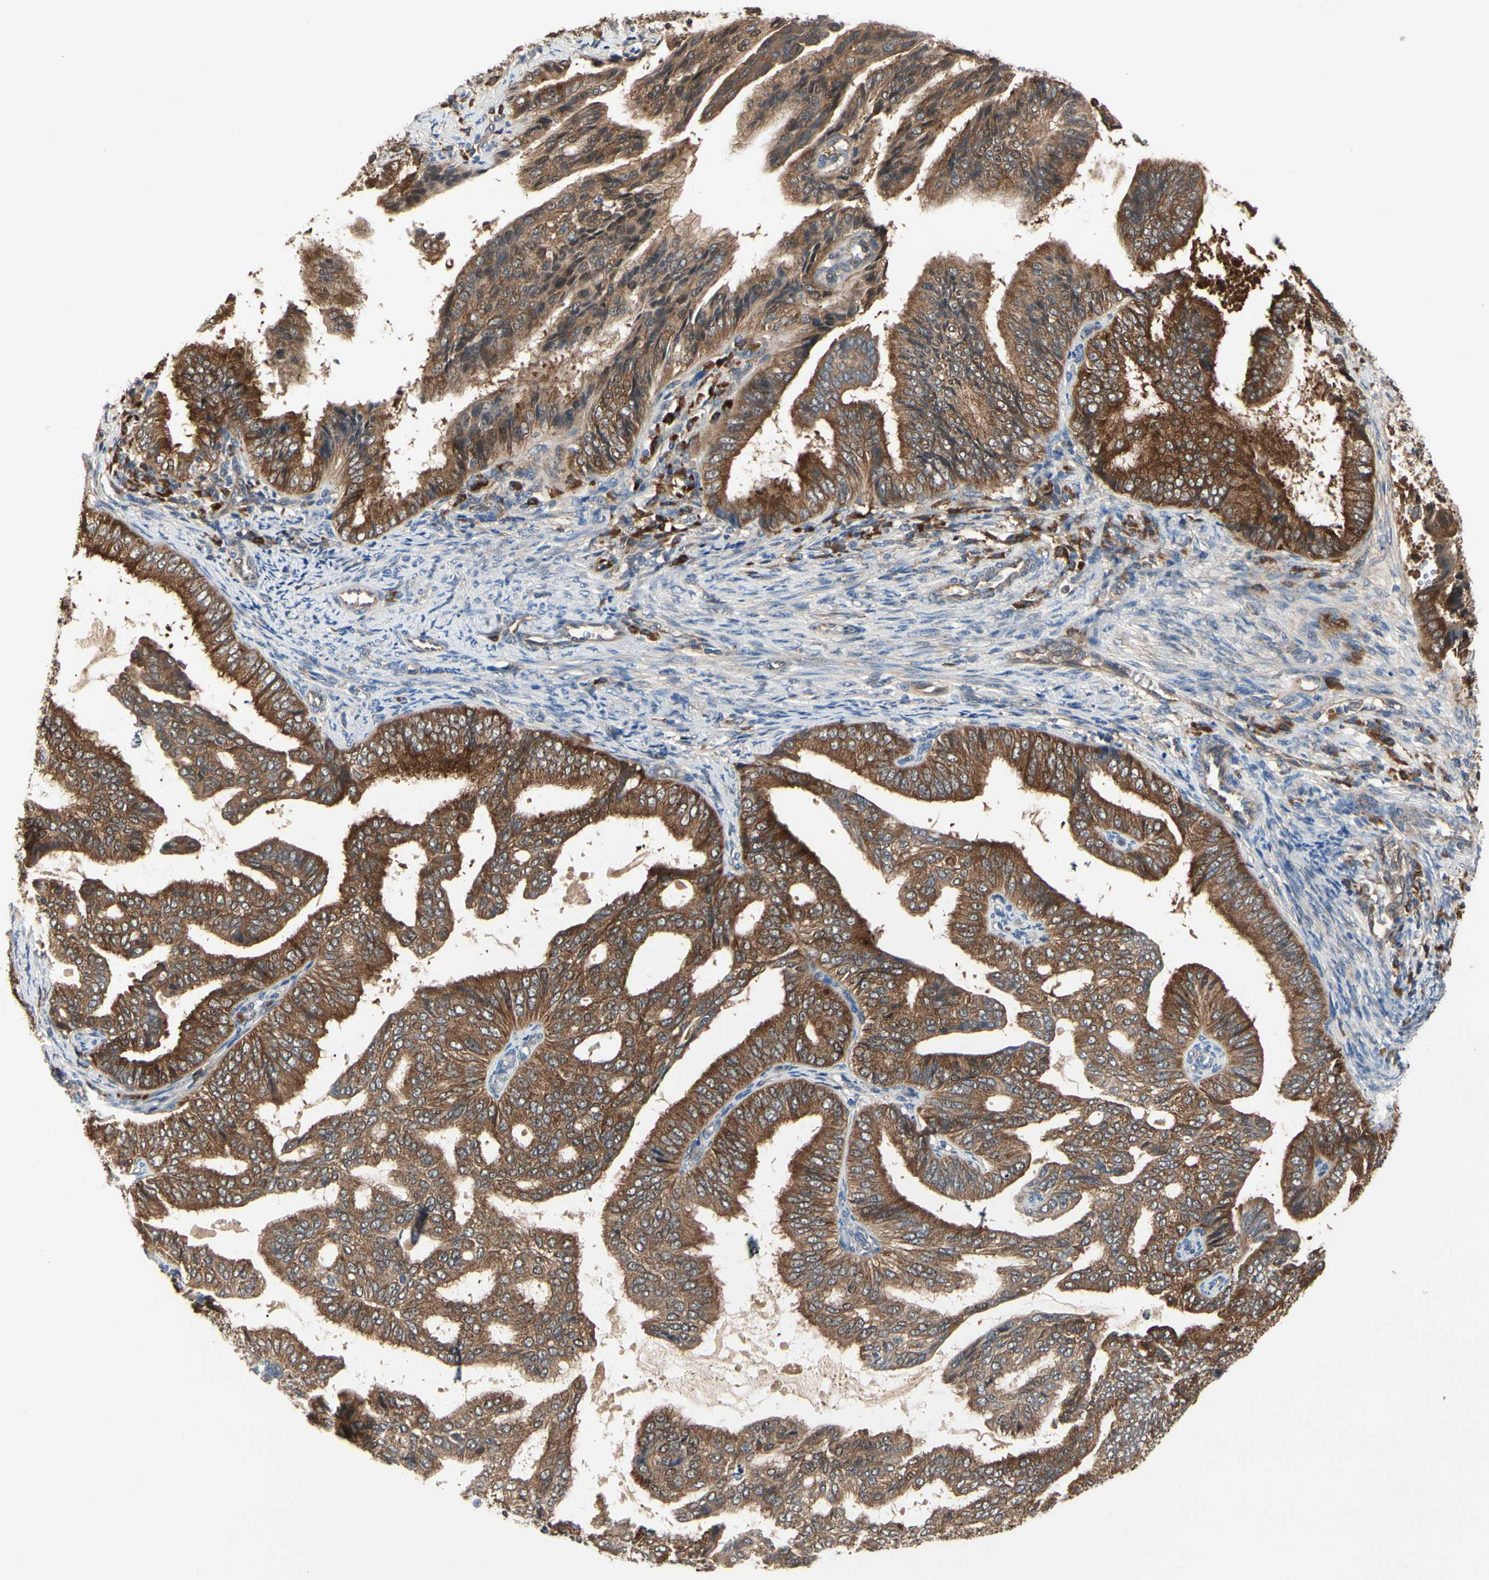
{"staining": {"intensity": "strong", "quantity": ">75%", "location": "cytoplasmic/membranous"}, "tissue": "endometrial cancer", "cell_type": "Tumor cells", "image_type": "cancer", "snomed": [{"axis": "morphology", "description": "Adenocarcinoma, NOS"}, {"axis": "topography", "description": "Endometrium"}], "caption": "This is a photomicrograph of IHC staining of endometrial cancer, which shows strong expression in the cytoplasmic/membranous of tumor cells.", "gene": "NME1-NME2", "patient": {"sex": "female", "age": 58}}